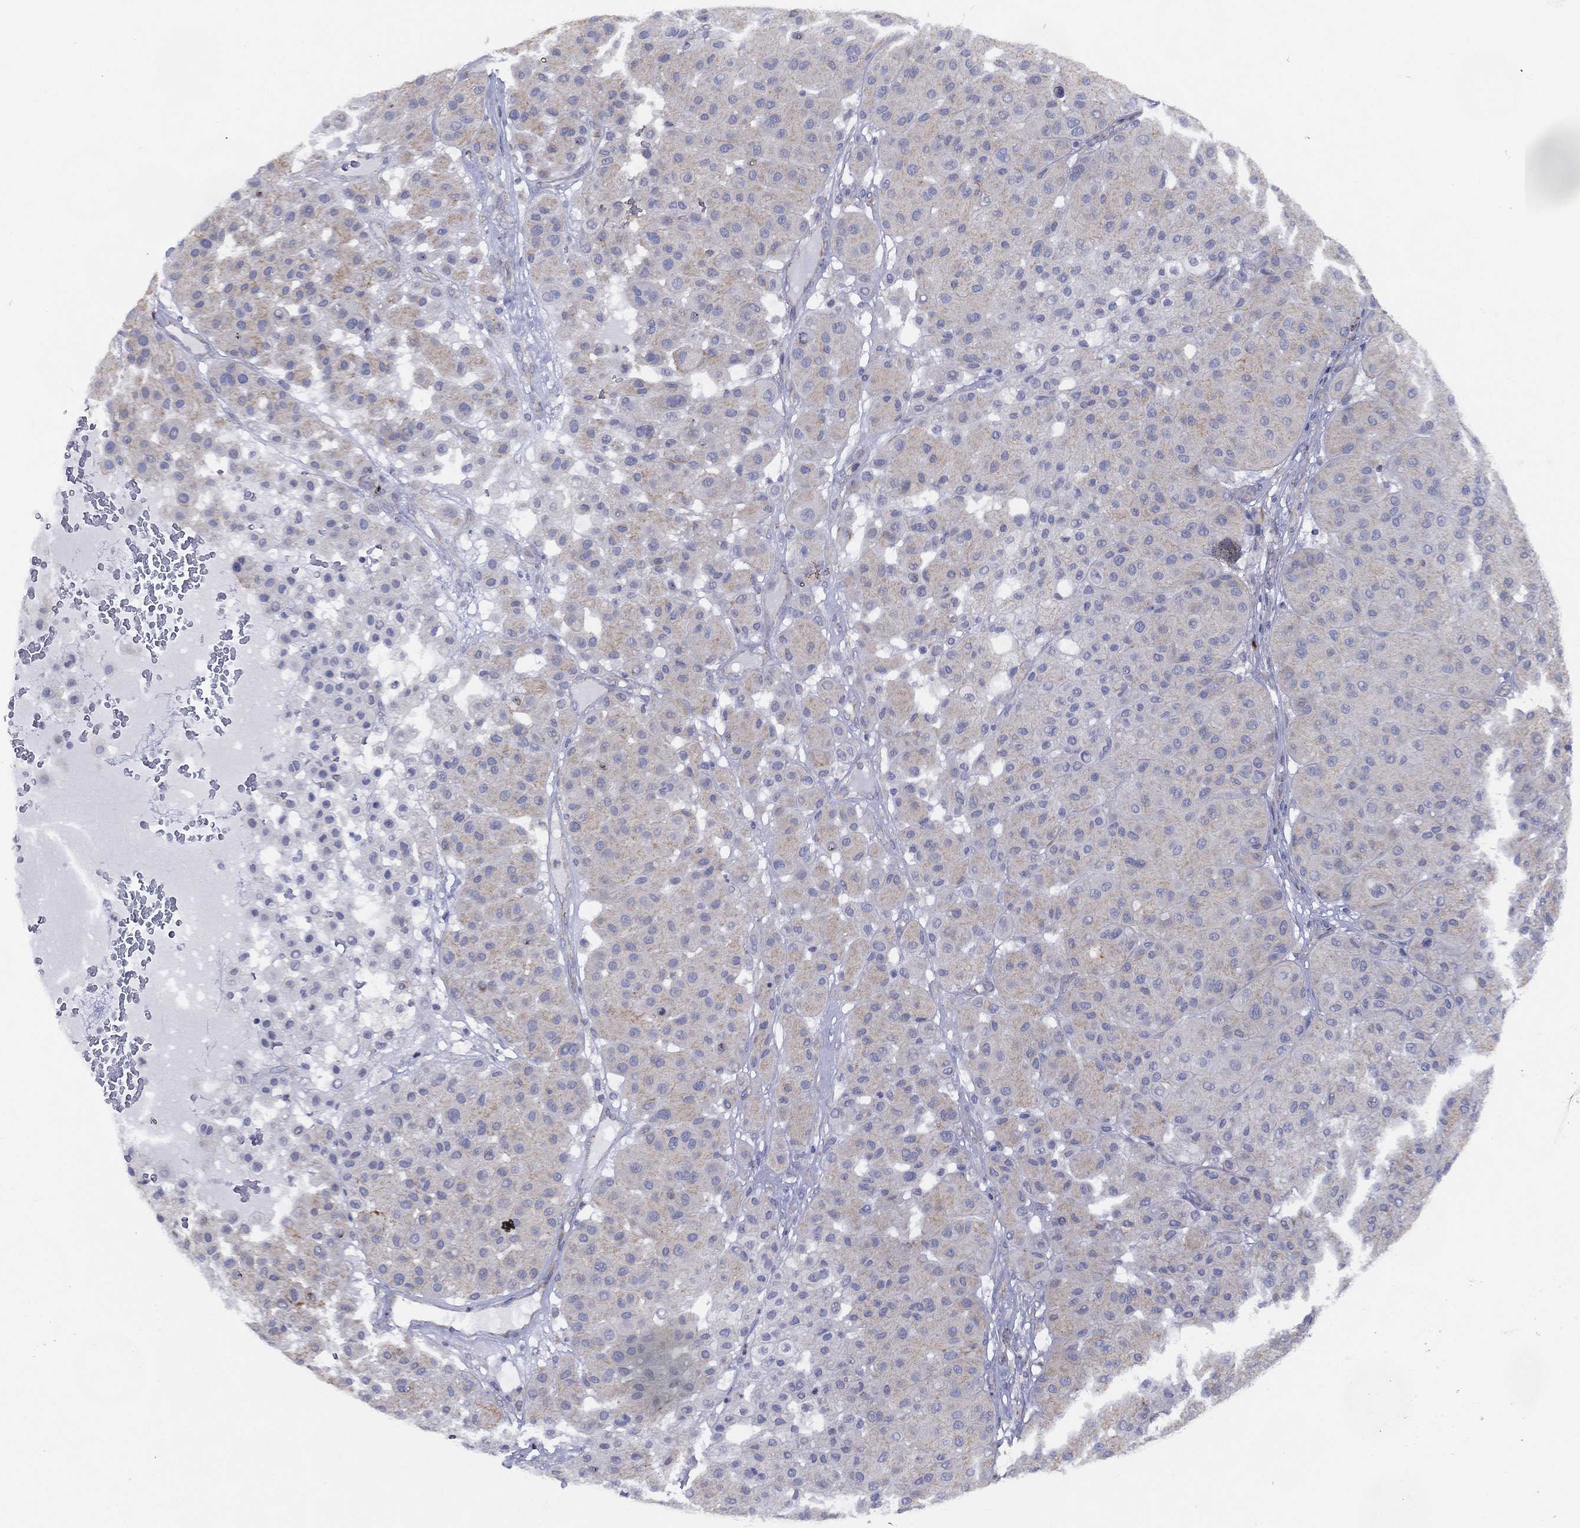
{"staining": {"intensity": "negative", "quantity": "none", "location": "none"}, "tissue": "melanoma", "cell_type": "Tumor cells", "image_type": "cancer", "snomed": [{"axis": "morphology", "description": "Malignant melanoma, Metastatic site"}, {"axis": "topography", "description": "Smooth muscle"}], "caption": "Melanoma was stained to show a protein in brown. There is no significant expression in tumor cells.", "gene": "ZNF223", "patient": {"sex": "male", "age": 41}}